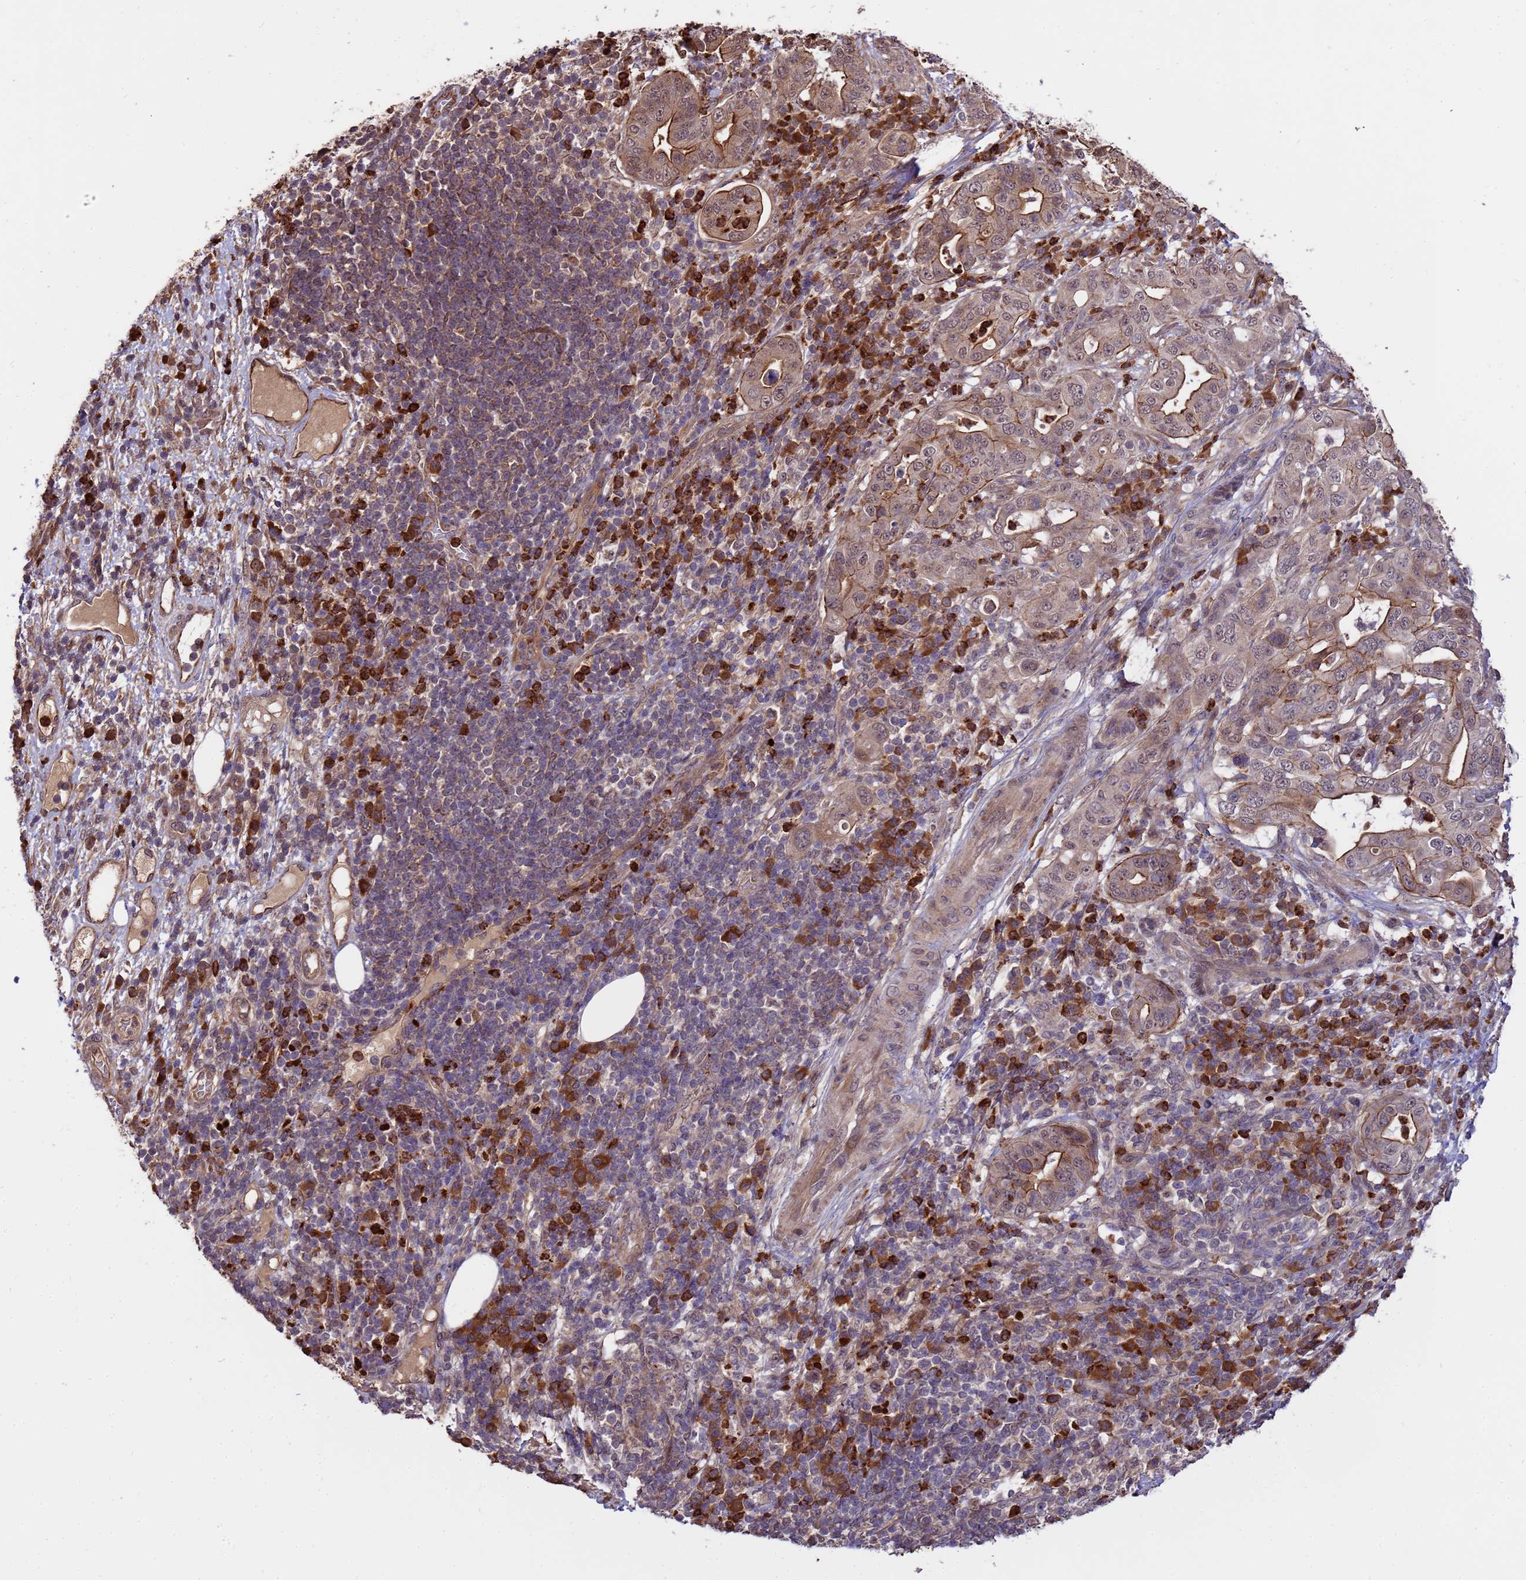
{"staining": {"intensity": "moderate", "quantity": ">75%", "location": "cytoplasmic/membranous"}, "tissue": "pancreatic cancer", "cell_type": "Tumor cells", "image_type": "cancer", "snomed": [{"axis": "morphology", "description": "Normal tissue, NOS"}, {"axis": "morphology", "description": "Adenocarcinoma, NOS"}, {"axis": "topography", "description": "Lymph node"}, {"axis": "topography", "description": "Pancreas"}], "caption": "High-power microscopy captured an immunohistochemistry (IHC) histopathology image of pancreatic adenocarcinoma, revealing moderate cytoplasmic/membranous staining in about >75% of tumor cells.", "gene": "ZNF619", "patient": {"sex": "female", "age": 67}}